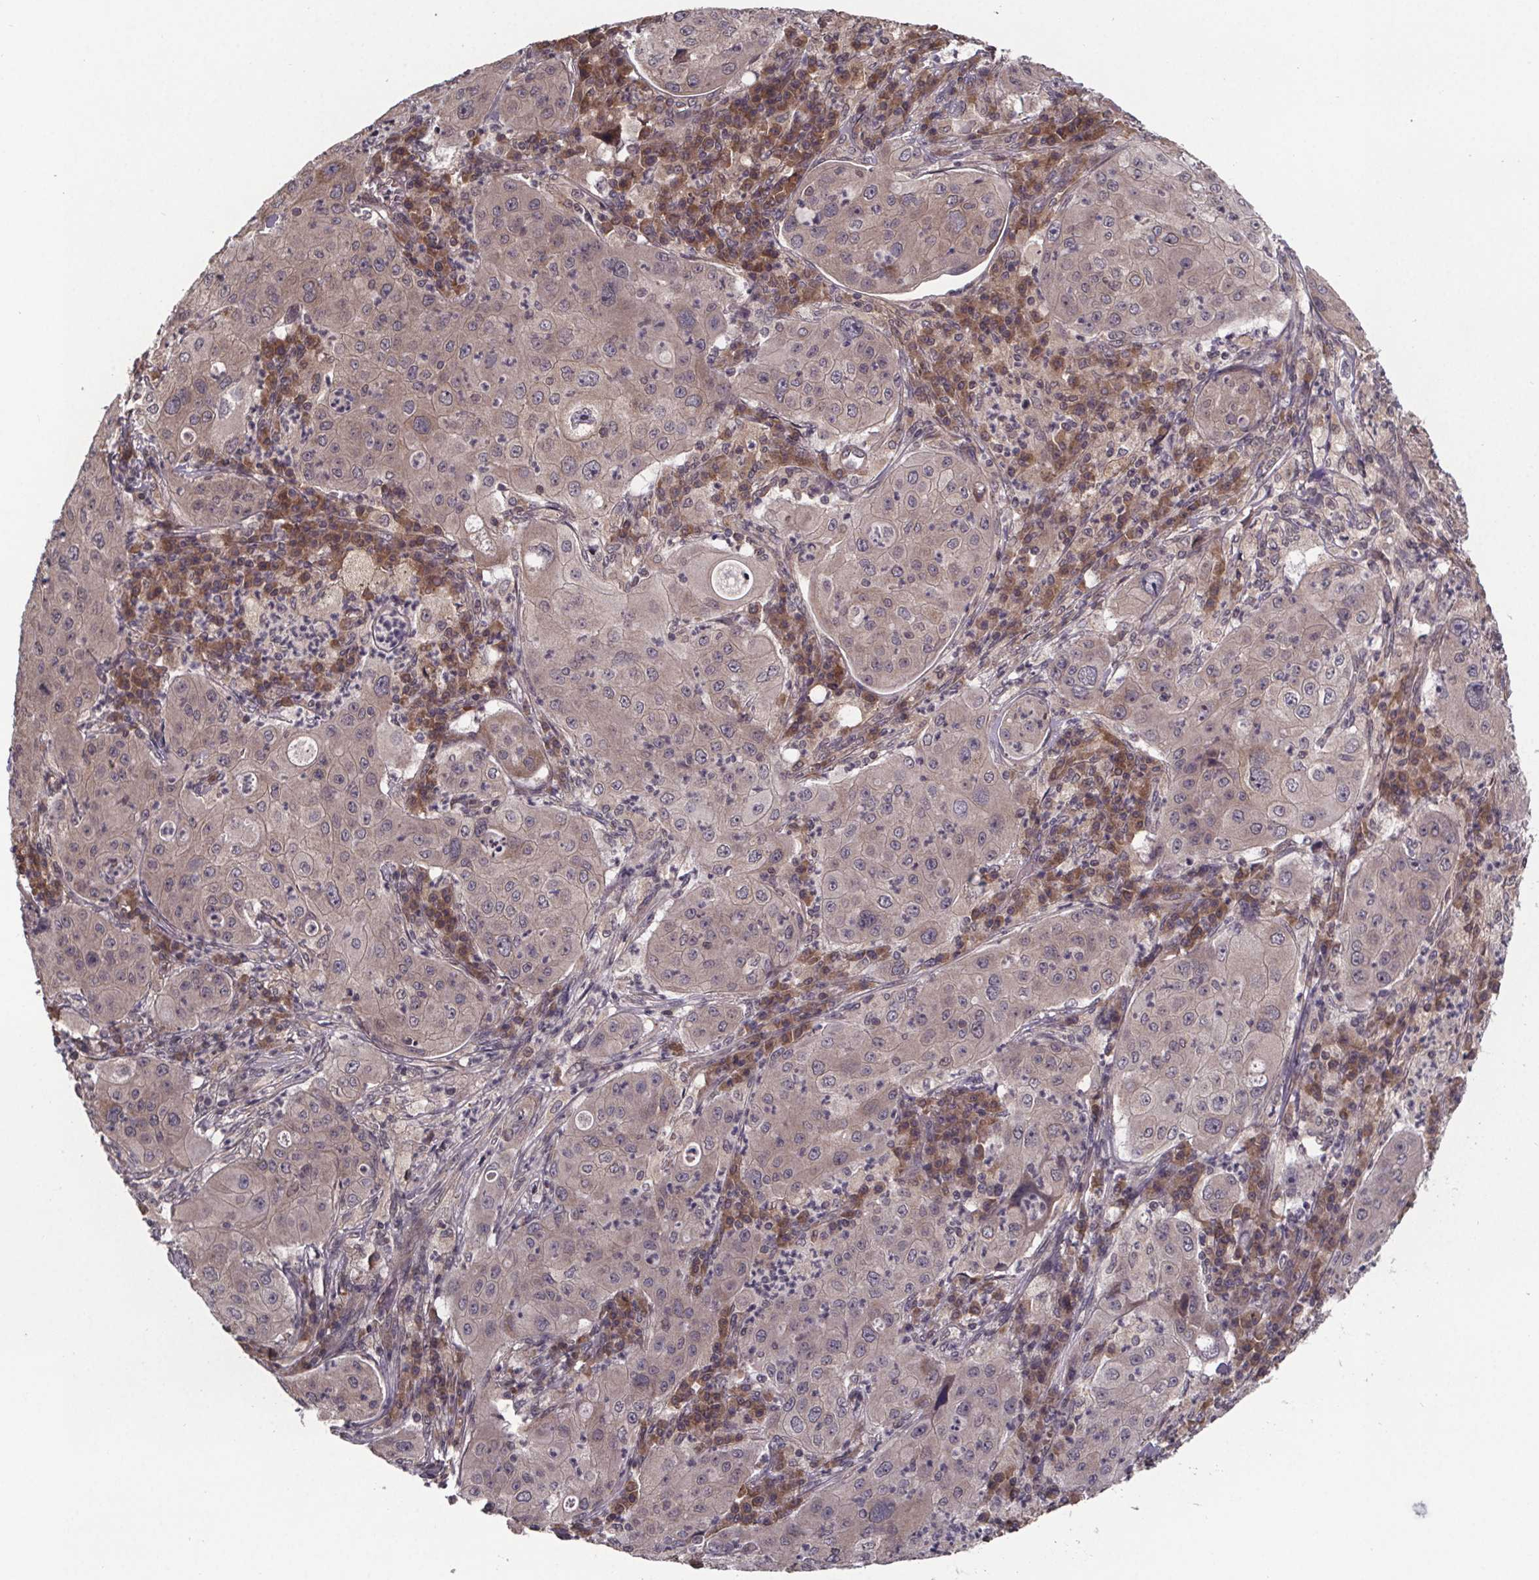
{"staining": {"intensity": "weak", "quantity": ">75%", "location": "cytoplasmic/membranous"}, "tissue": "lung cancer", "cell_type": "Tumor cells", "image_type": "cancer", "snomed": [{"axis": "morphology", "description": "Squamous cell carcinoma, NOS"}, {"axis": "topography", "description": "Lung"}], "caption": "Immunohistochemistry (DAB (3,3'-diaminobenzidine)) staining of squamous cell carcinoma (lung) displays weak cytoplasmic/membranous protein positivity in about >75% of tumor cells.", "gene": "SAT1", "patient": {"sex": "female", "age": 59}}